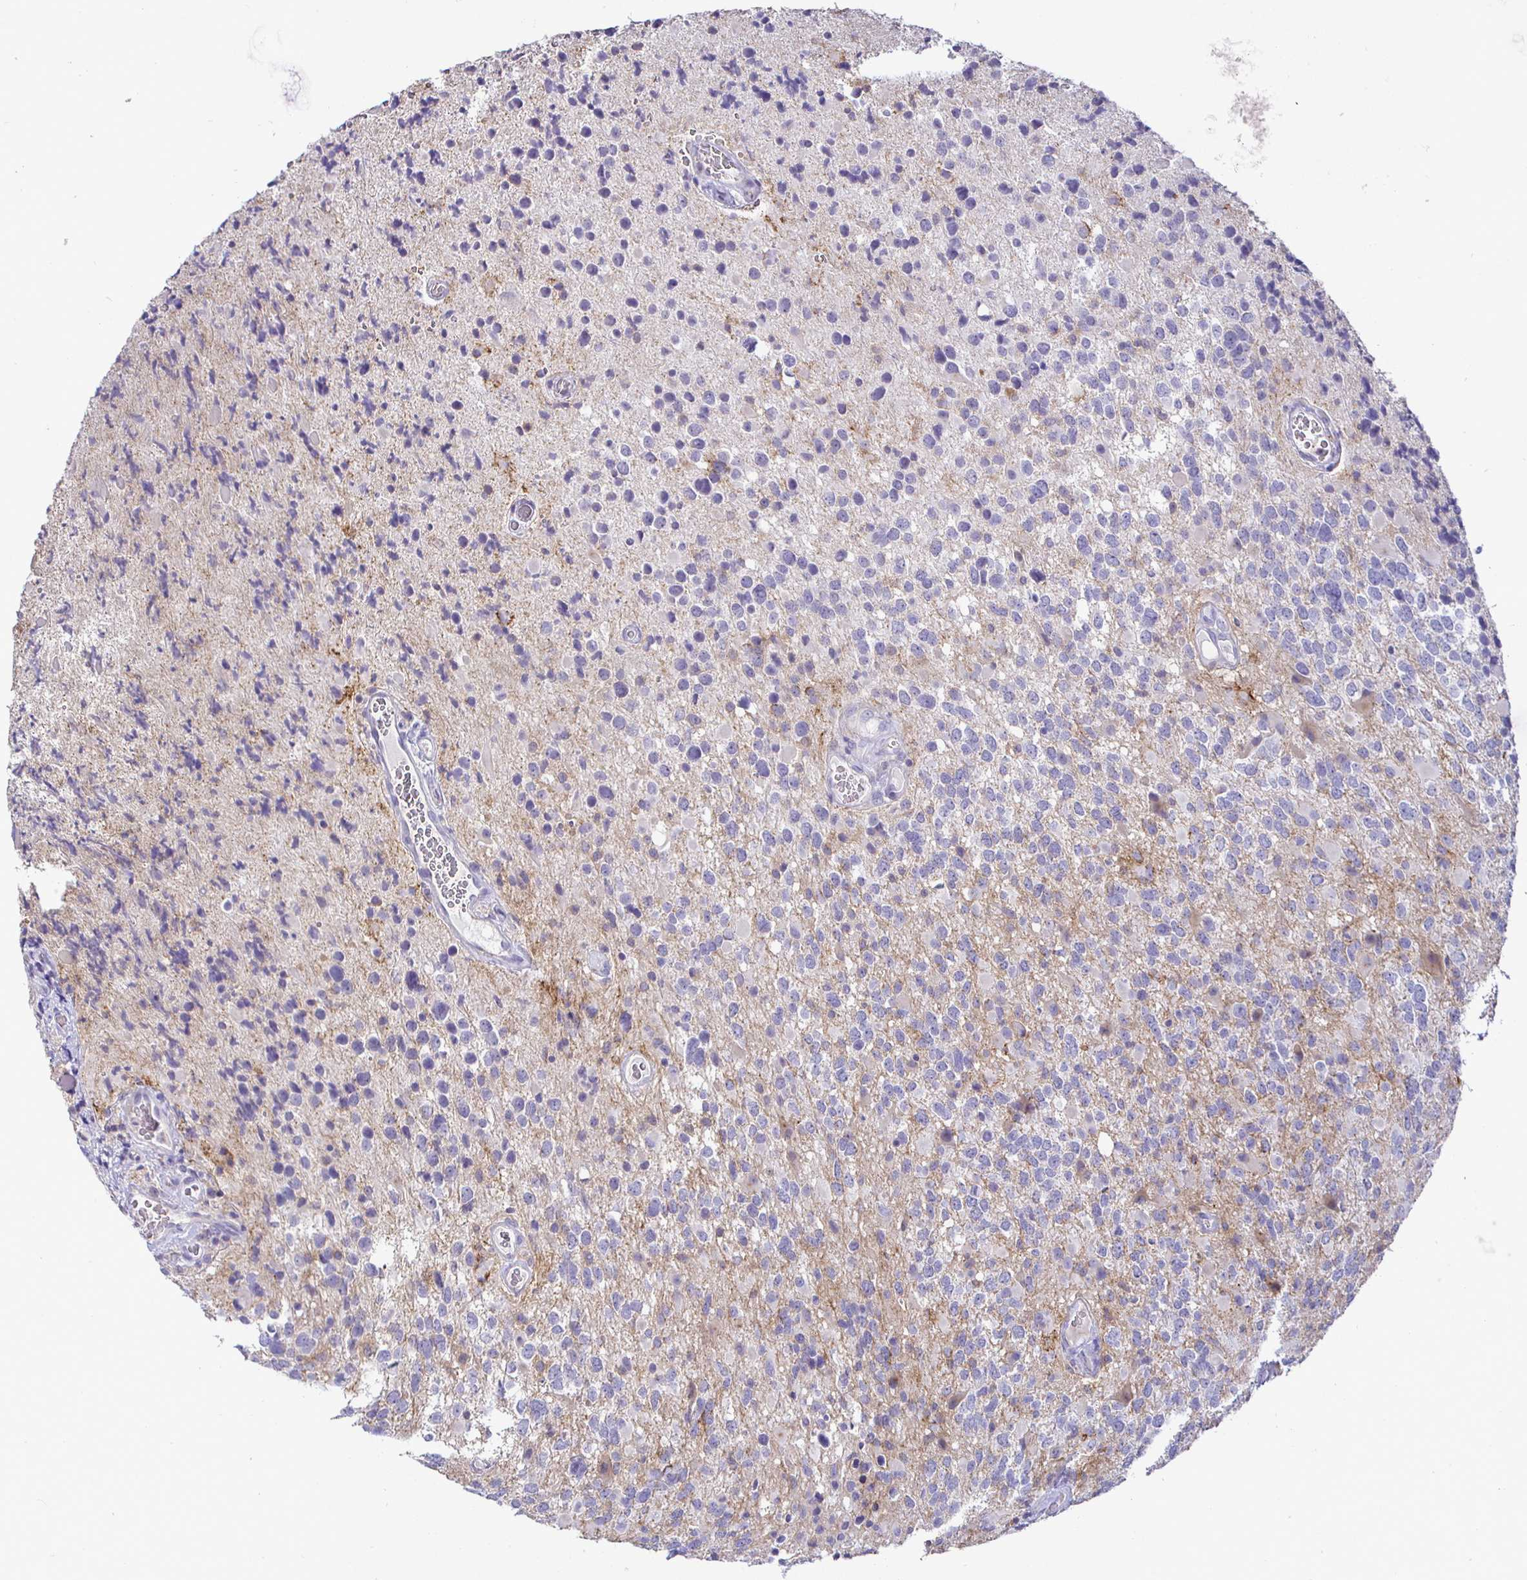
{"staining": {"intensity": "negative", "quantity": "none", "location": "none"}, "tissue": "glioma", "cell_type": "Tumor cells", "image_type": "cancer", "snomed": [{"axis": "morphology", "description": "Glioma, malignant, High grade"}, {"axis": "topography", "description": "Brain"}], "caption": "The immunohistochemistry (IHC) photomicrograph has no significant staining in tumor cells of malignant glioma (high-grade) tissue.", "gene": "SIRPA", "patient": {"sex": "female", "age": 40}}